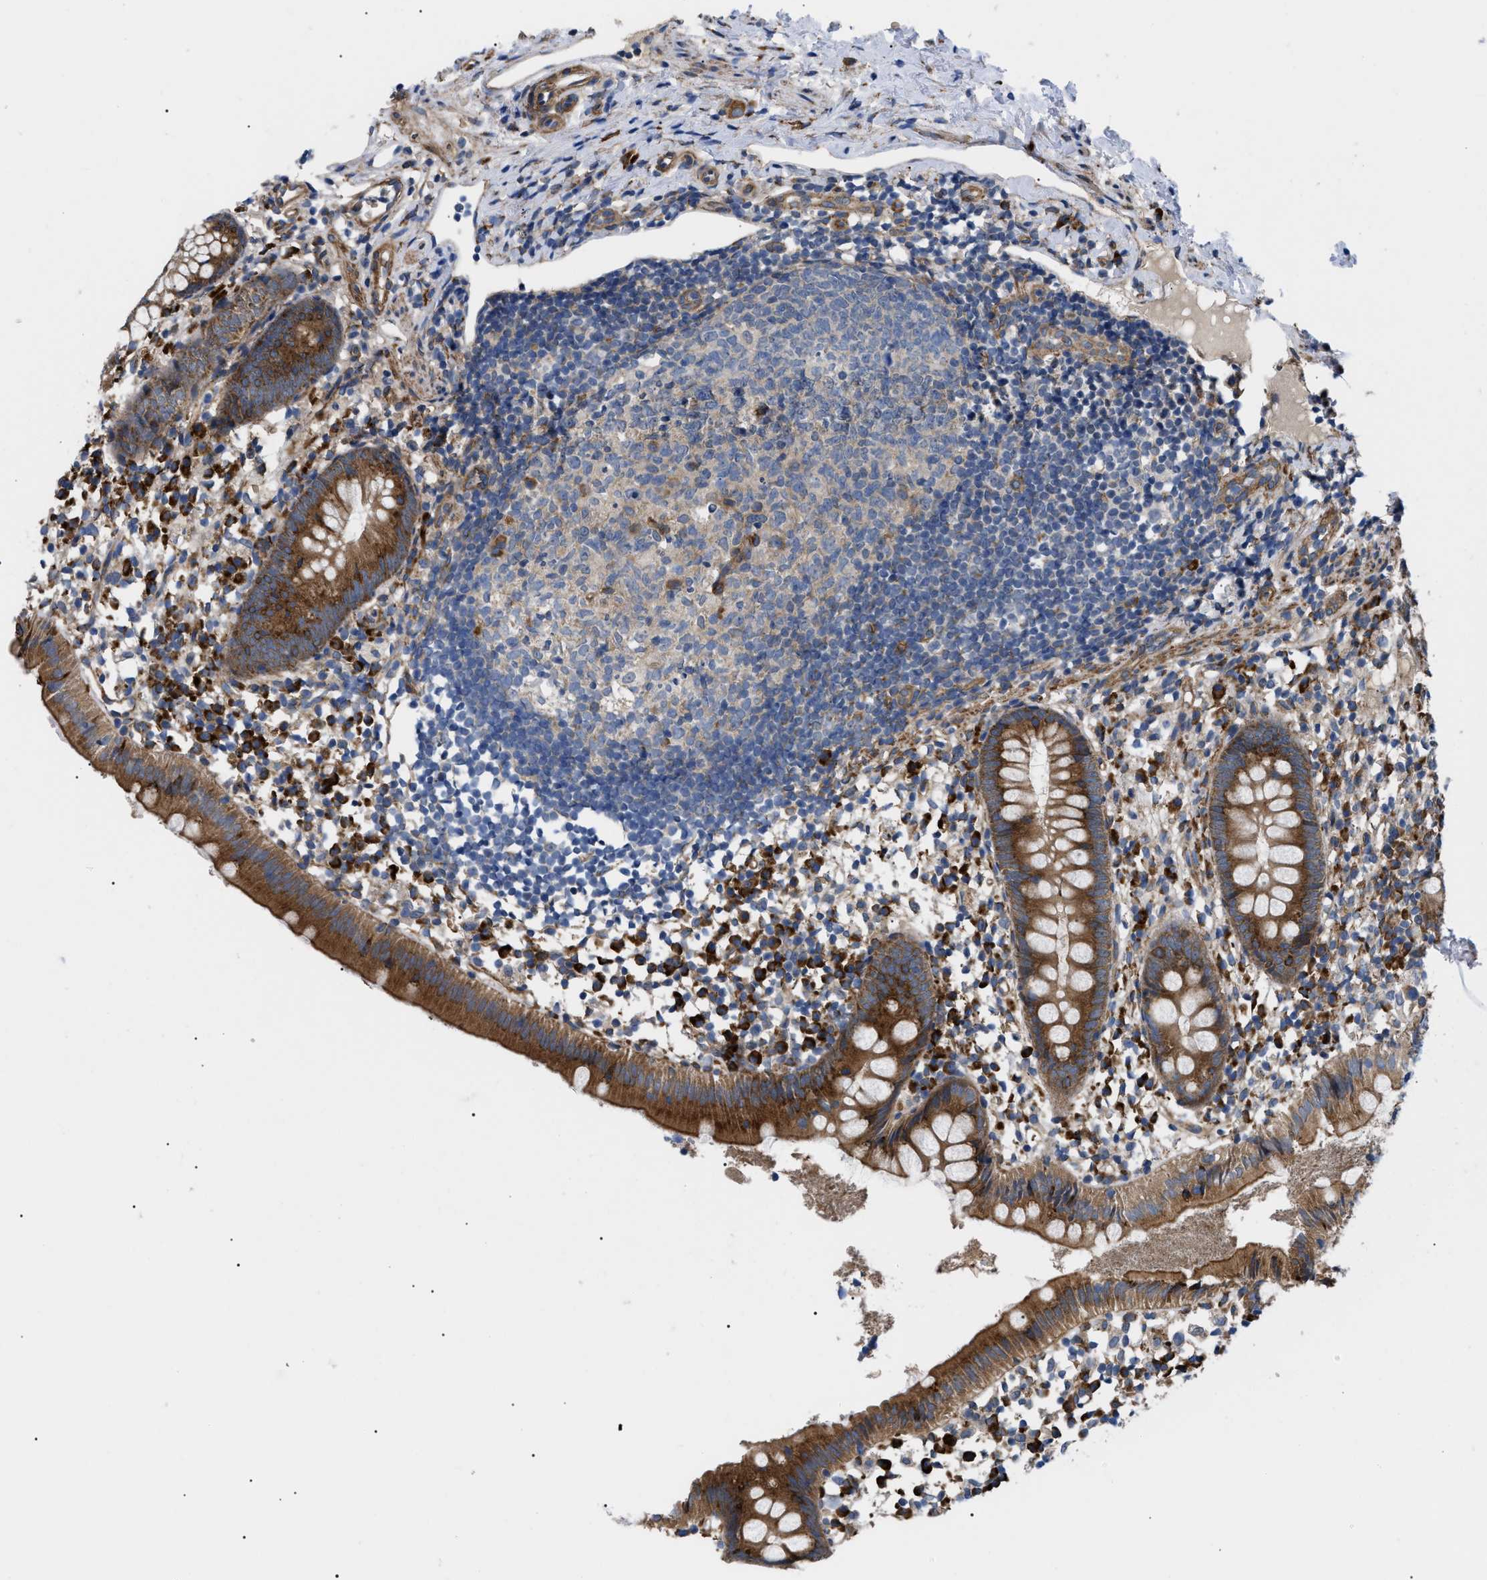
{"staining": {"intensity": "moderate", "quantity": ">75%", "location": "cytoplasmic/membranous"}, "tissue": "appendix", "cell_type": "Glandular cells", "image_type": "normal", "snomed": [{"axis": "morphology", "description": "Normal tissue, NOS"}, {"axis": "topography", "description": "Appendix"}], "caption": "Immunohistochemistry micrograph of normal appendix stained for a protein (brown), which reveals medium levels of moderate cytoplasmic/membranous staining in about >75% of glandular cells.", "gene": "MYO10", "patient": {"sex": "female", "age": 20}}